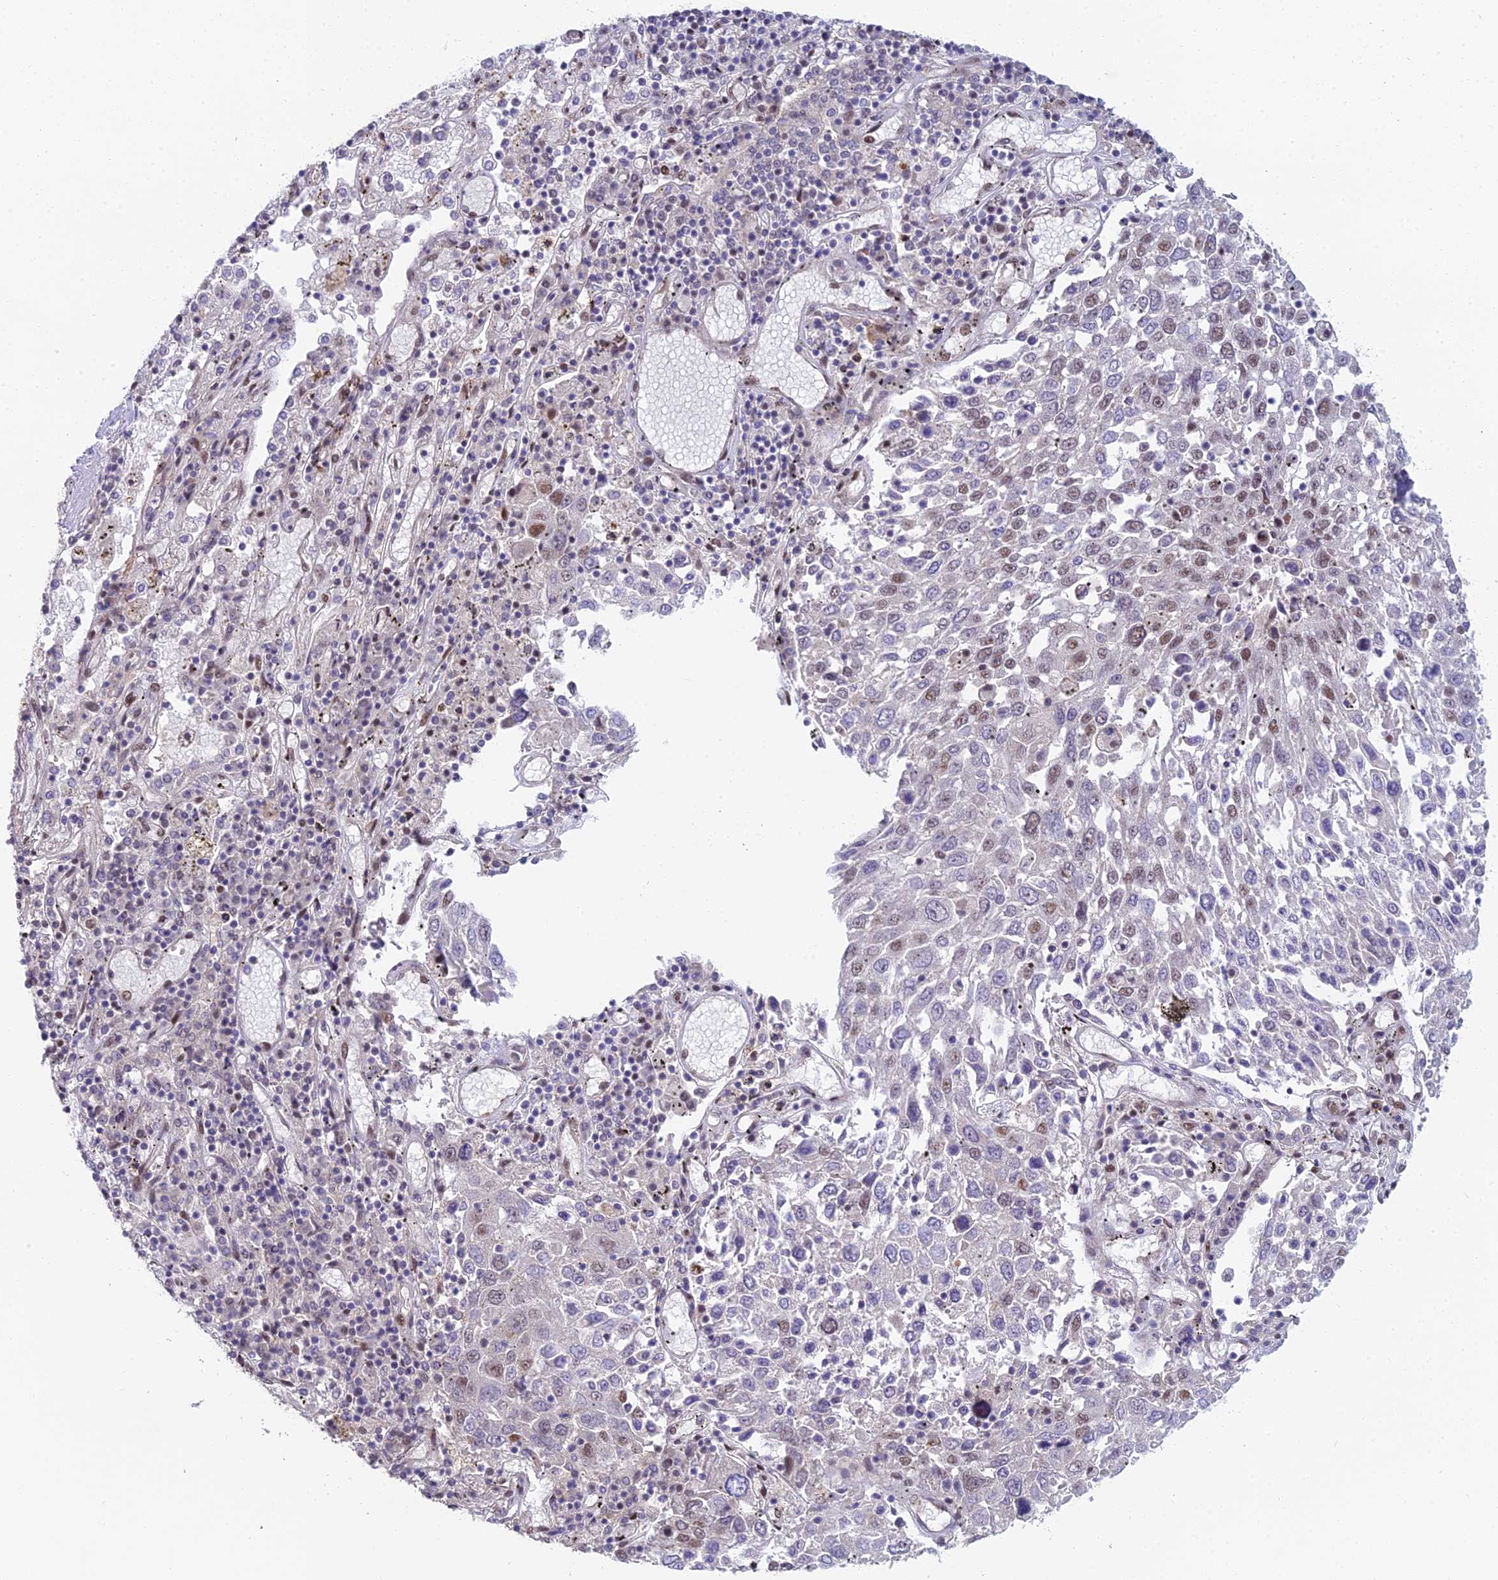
{"staining": {"intensity": "moderate", "quantity": "<25%", "location": "nuclear"}, "tissue": "lung cancer", "cell_type": "Tumor cells", "image_type": "cancer", "snomed": [{"axis": "morphology", "description": "Squamous cell carcinoma, NOS"}, {"axis": "topography", "description": "Lung"}], "caption": "Moderate nuclear expression for a protein is present in about <25% of tumor cells of lung cancer using immunohistochemistry (IHC).", "gene": "ABHD17A", "patient": {"sex": "male", "age": 65}}